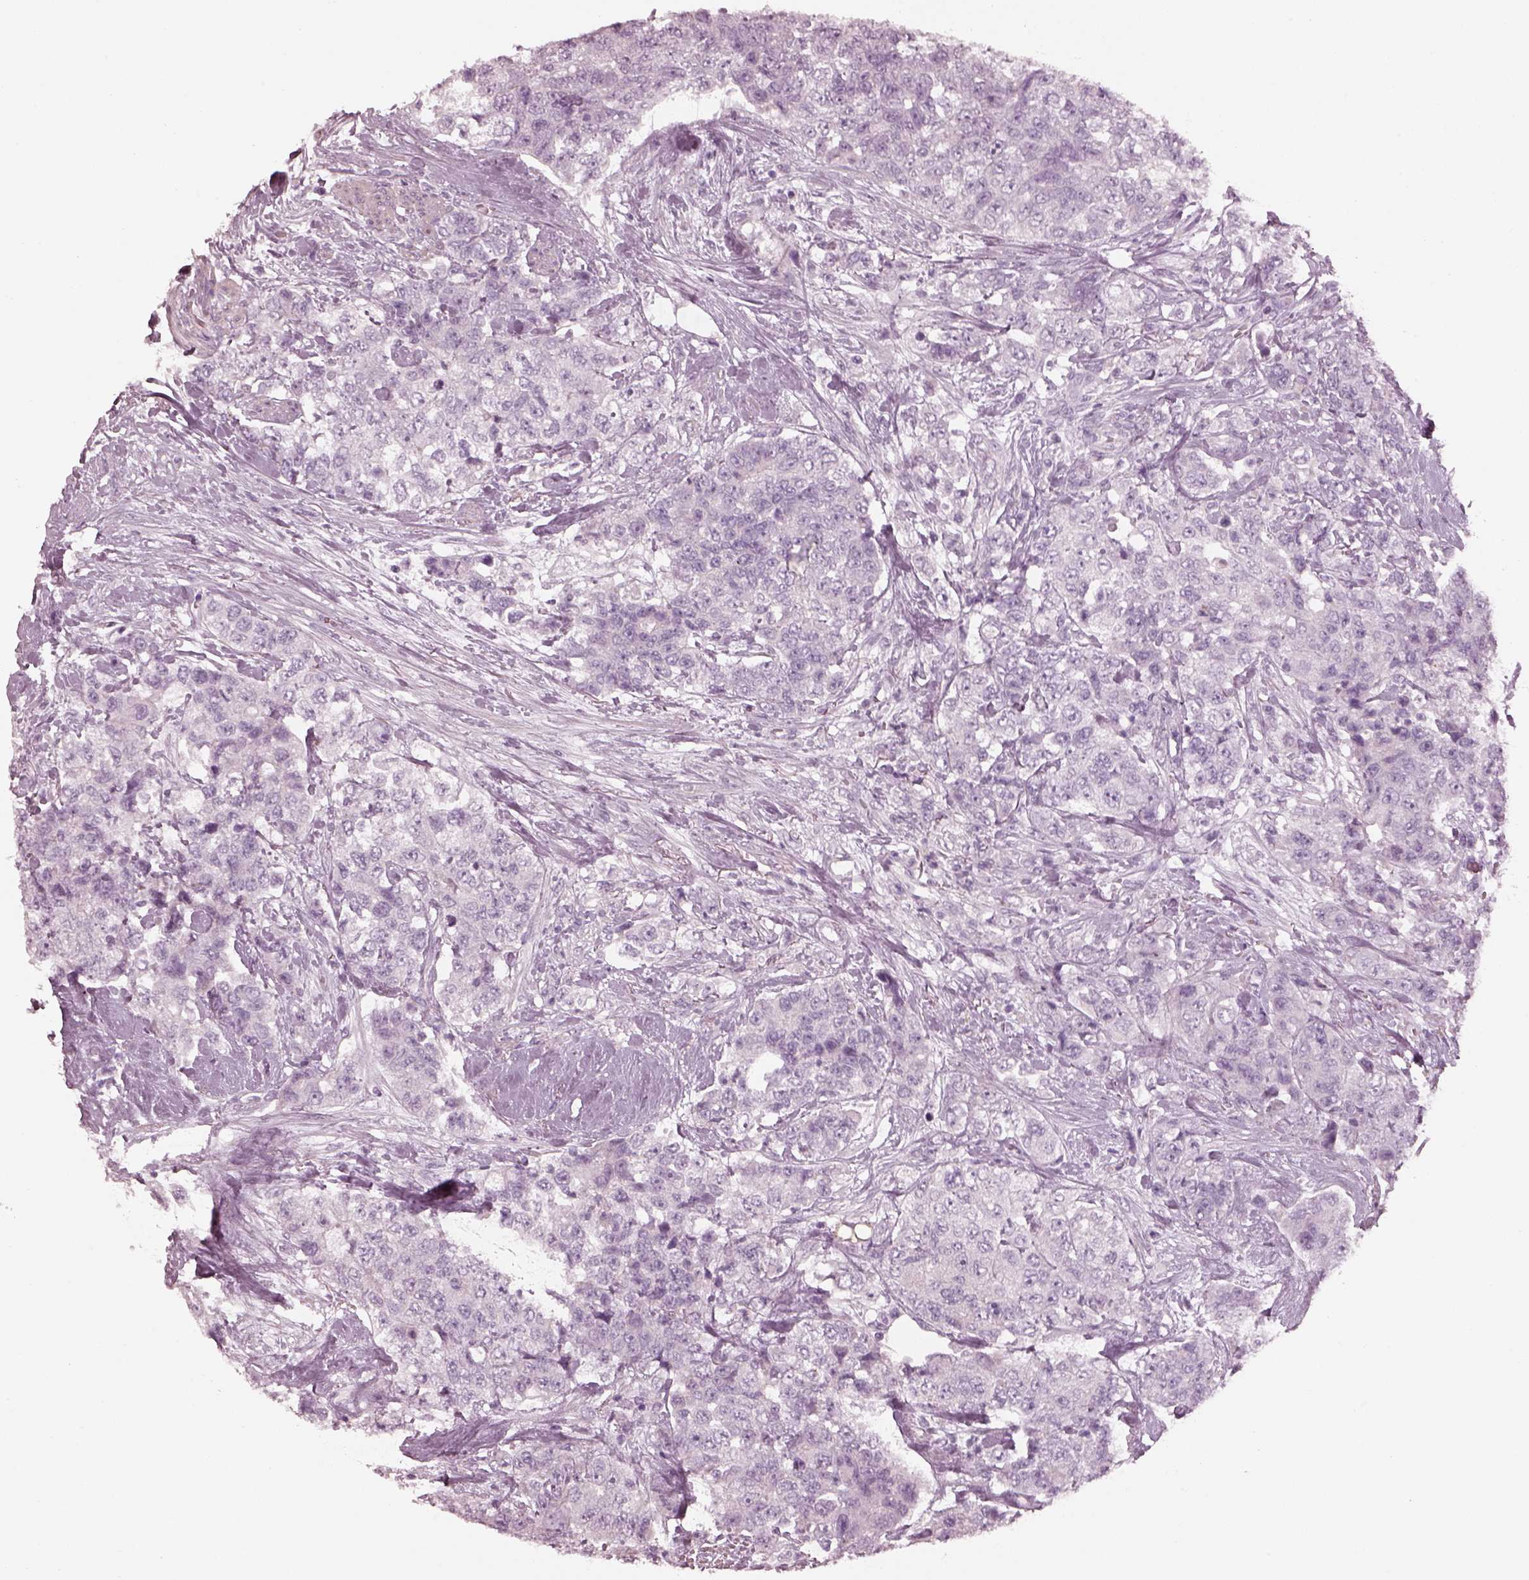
{"staining": {"intensity": "negative", "quantity": "none", "location": "none"}, "tissue": "urothelial cancer", "cell_type": "Tumor cells", "image_type": "cancer", "snomed": [{"axis": "morphology", "description": "Urothelial carcinoma, High grade"}, {"axis": "topography", "description": "Urinary bladder"}], "caption": "Image shows no protein staining in tumor cells of urothelial carcinoma (high-grade) tissue.", "gene": "RSPH9", "patient": {"sex": "female", "age": 78}}